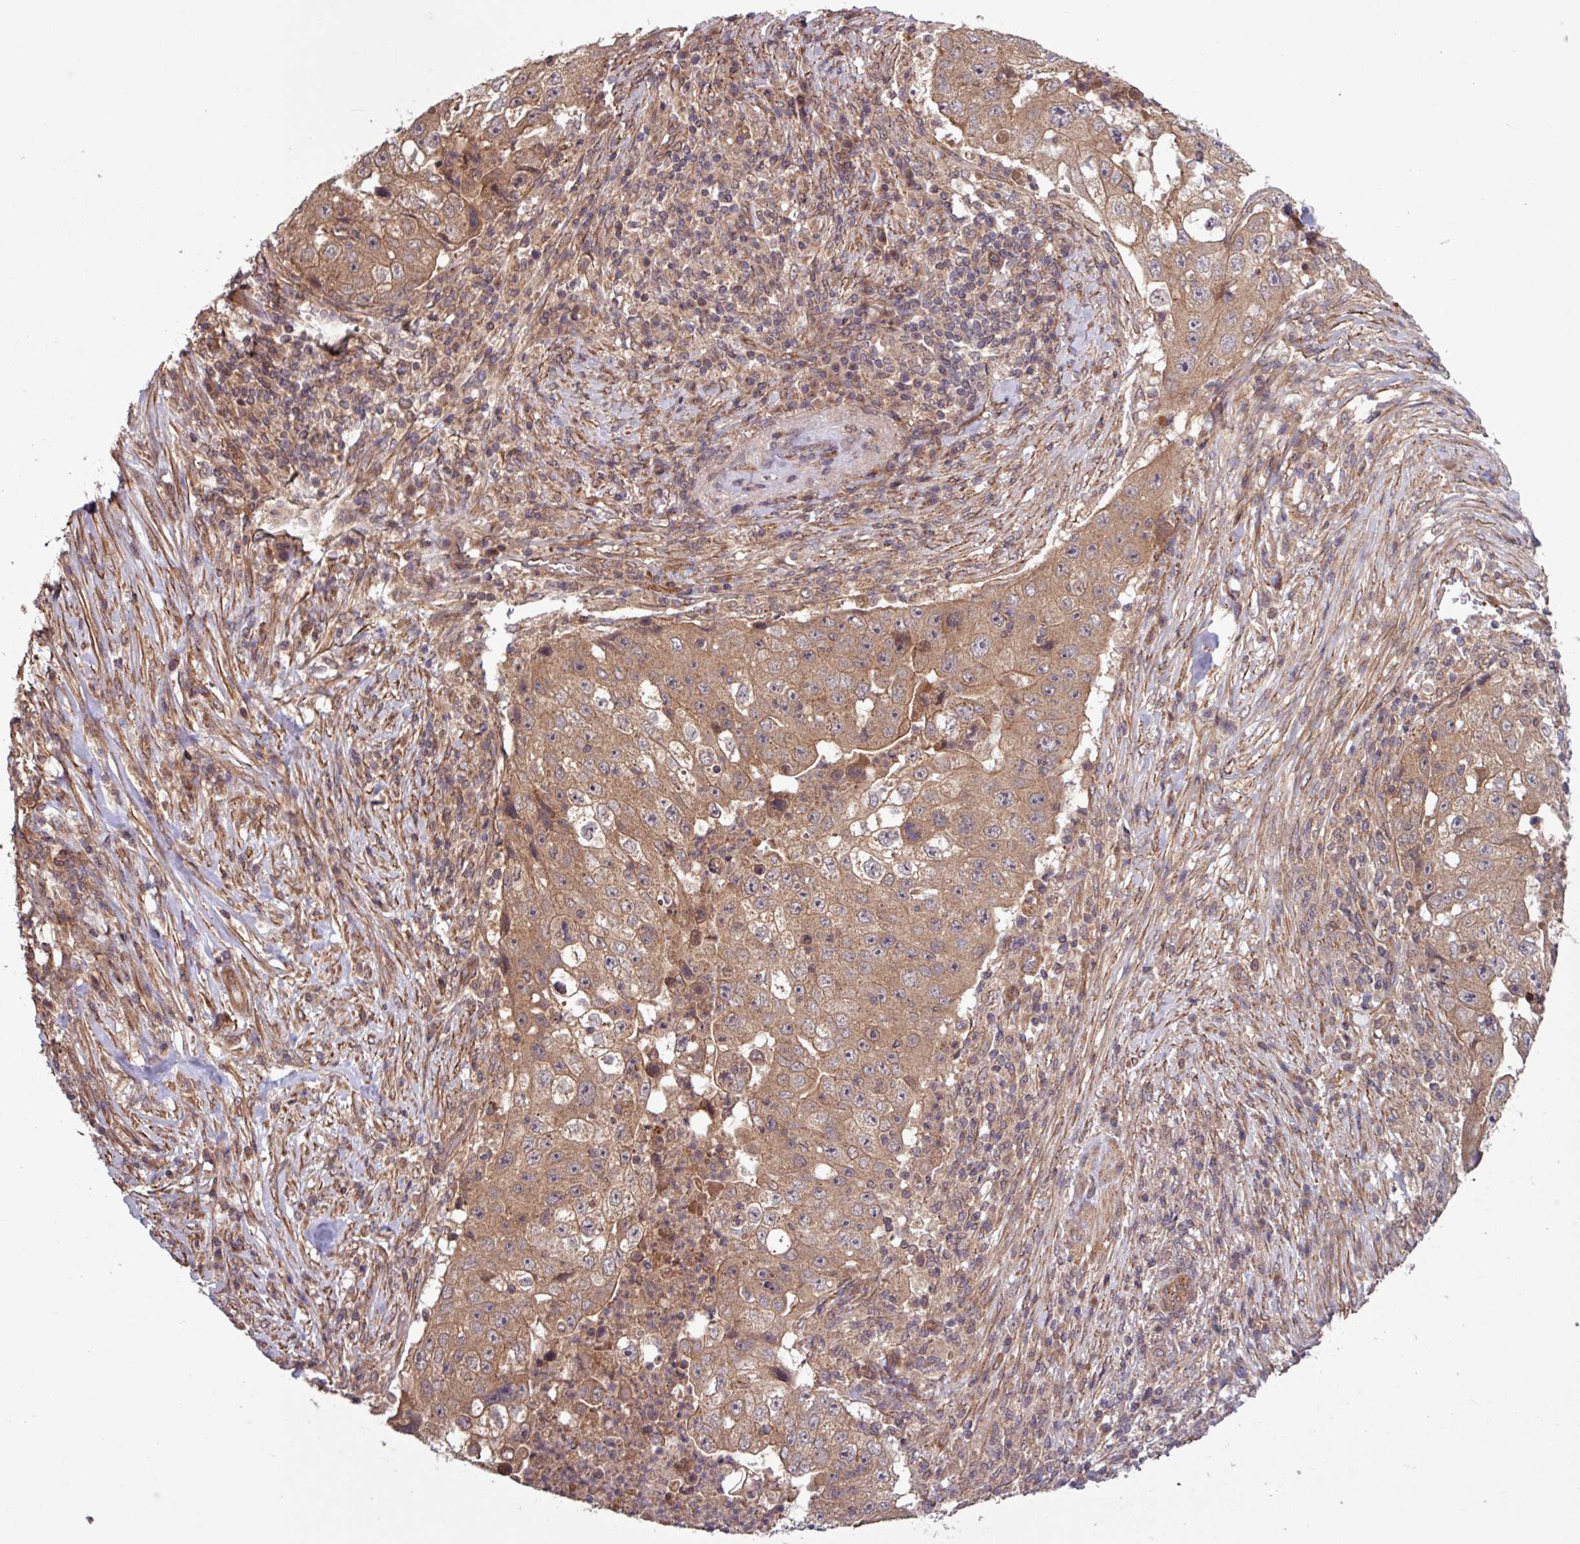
{"staining": {"intensity": "moderate", "quantity": ">75%", "location": "cytoplasmic/membranous"}, "tissue": "lung cancer", "cell_type": "Tumor cells", "image_type": "cancer", "snomed": [{"axis": "morphology", "description": "Squamous cell carcinoma, NOS"}, {"axis": "topography", "description": "Lung"}], "caption": "The immunohistochemical stain highlights moderate cytoplasmic/membranous expression in tumor cells of lung cancer (squamous cell carcinoma) tissue.", "gene": "TRABD2A", "patient": {"sex": "male", "age": 64}}